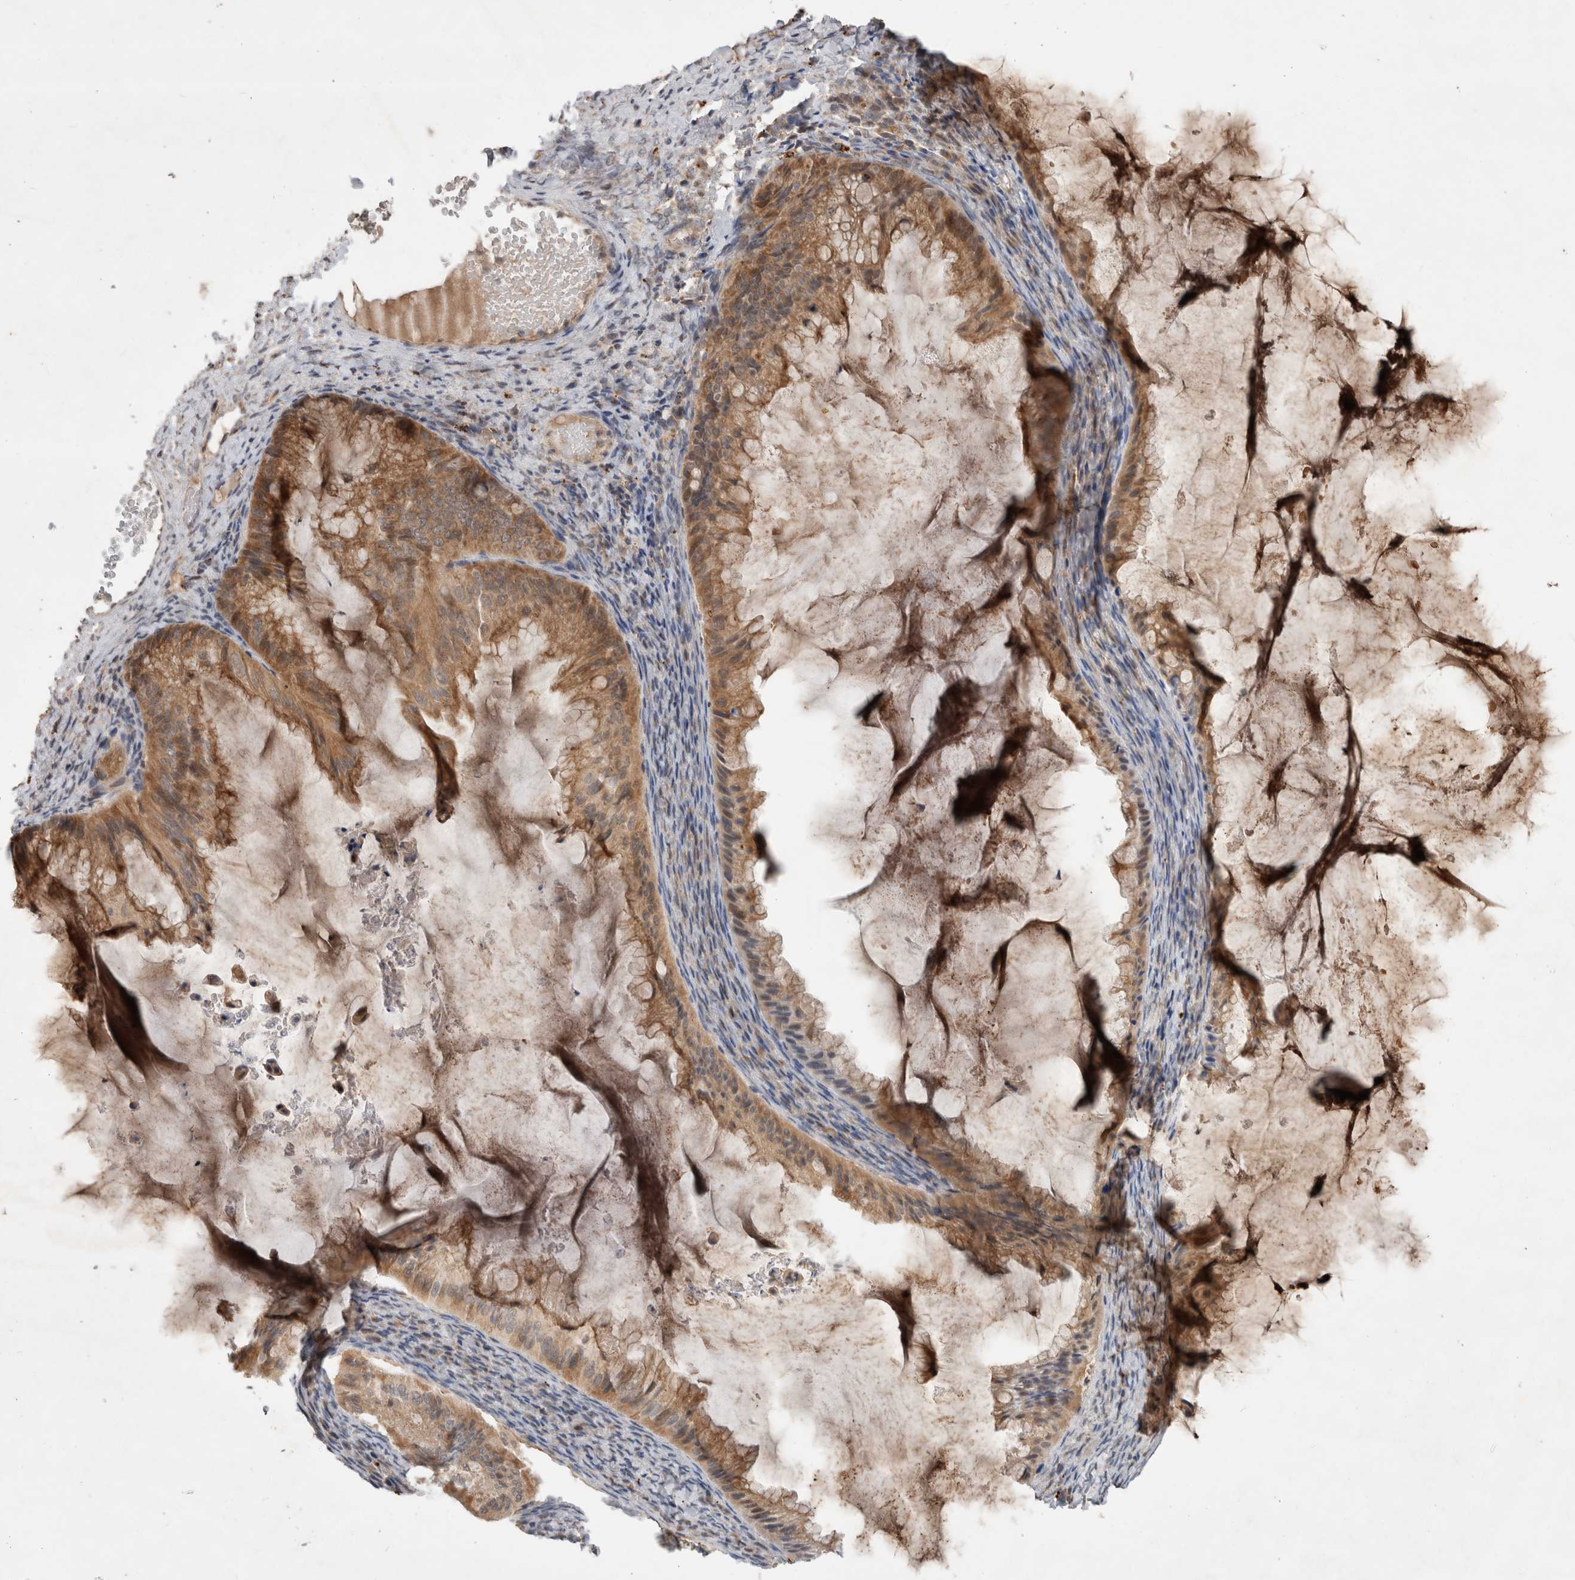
{"staining": {"intensity": "moderate", "quantity": ">75%", "location": "cytoplasmic/membranous"}, "tissue": "ovarian cancer", "cell_type": "Tumor cells", "image_type": "cancer", "snomed": [{"axis": "morphology", "description": "Cystadenocarcinoma, mucinous, NOS"}, {"axis": "topography", "description": "Ovary"}], "caption": "Brown immunohistochemical staining in human mucinous cystadenocarcinoma (ovarian) exhibits moderate cytoplasmic/membranous staining in approximately >75% of tumor cells.", "gene": "MRPL37", "patient": {"sex": "female", "age": 61}}